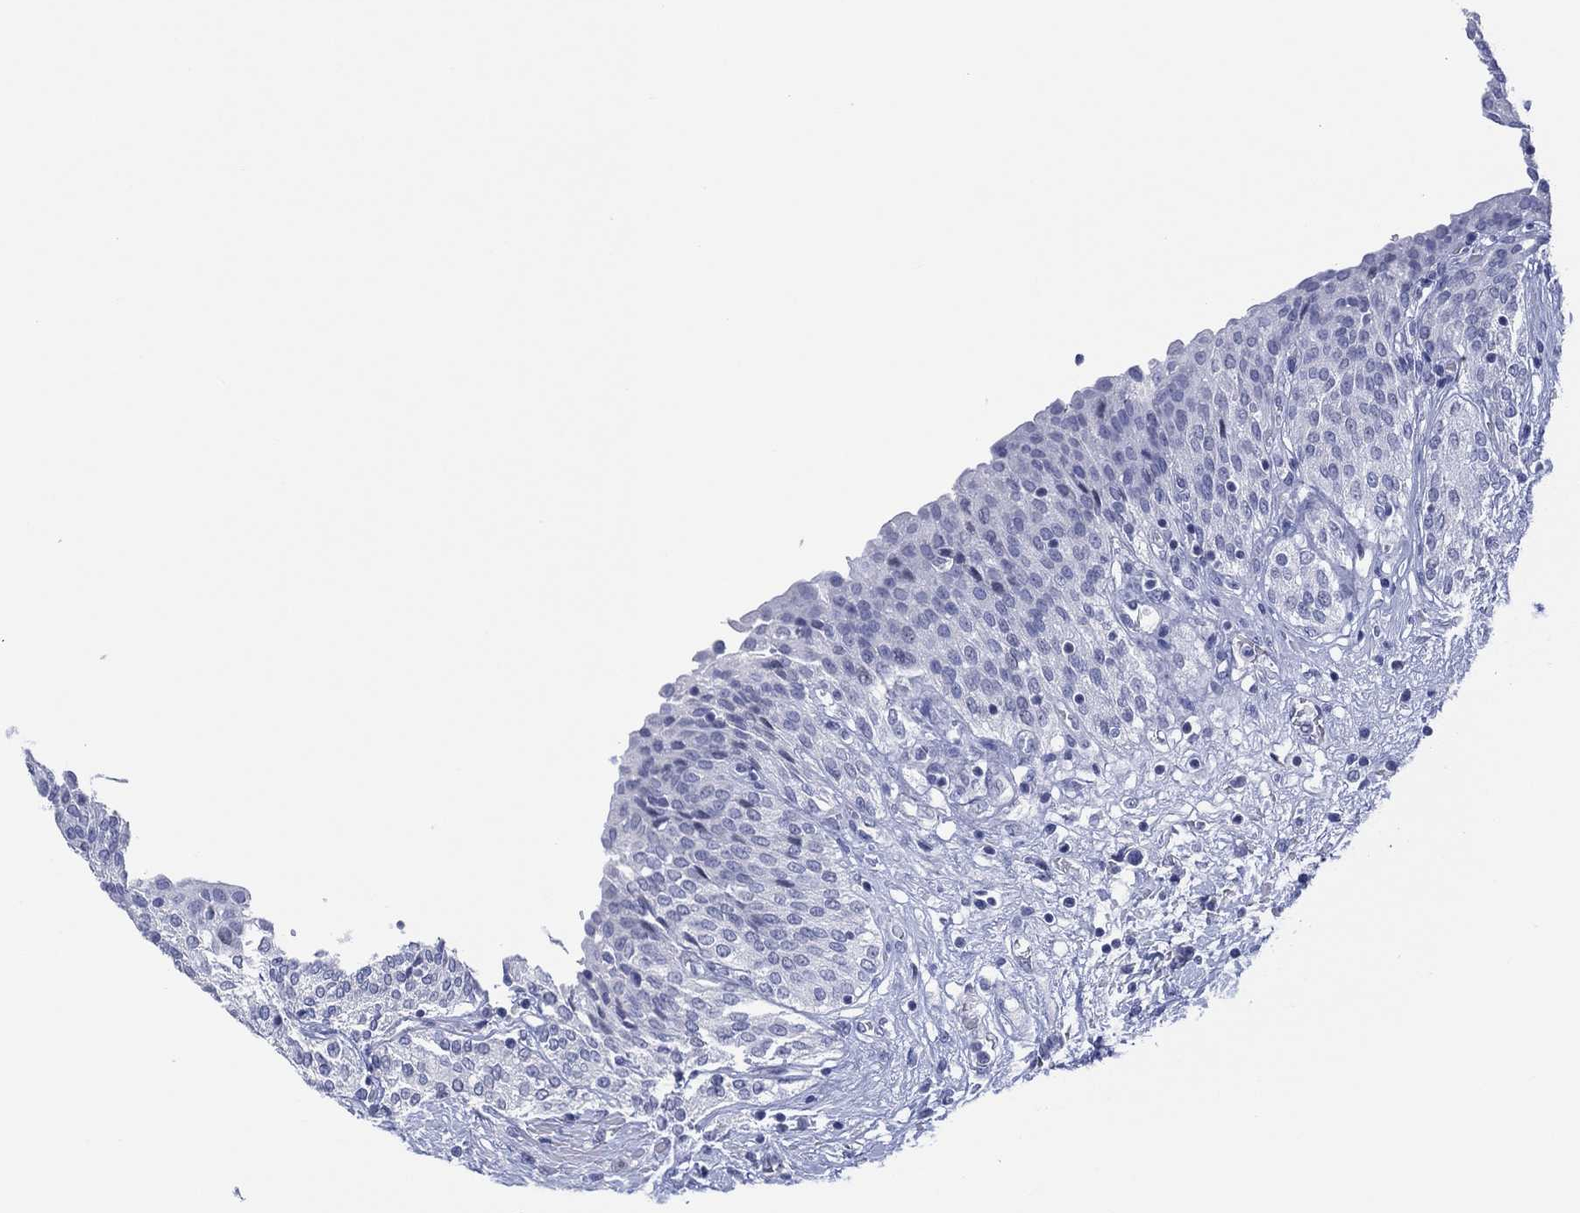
{"staining": {"intensity": "negative", "quantity": "none", "location": "none"}, "tissue": "urinary bladder", "cell_type": "Urothelial cells", "image_type": "normal", "snomed": [{"axis": "morphology", "description": "Normal tissue, NOS"}, {"axis": "morphology", "description": "Neoplasm, malignant, NOS"}, {"axis": "topography", "description": "Urinary bladder"}], "caption": "Protein analysis of unremarkable urinary bladder demonstrates no significant staining in urothelial cells.", "gene": "UTF1", "patient": {"sex": "male", "age": 68}}